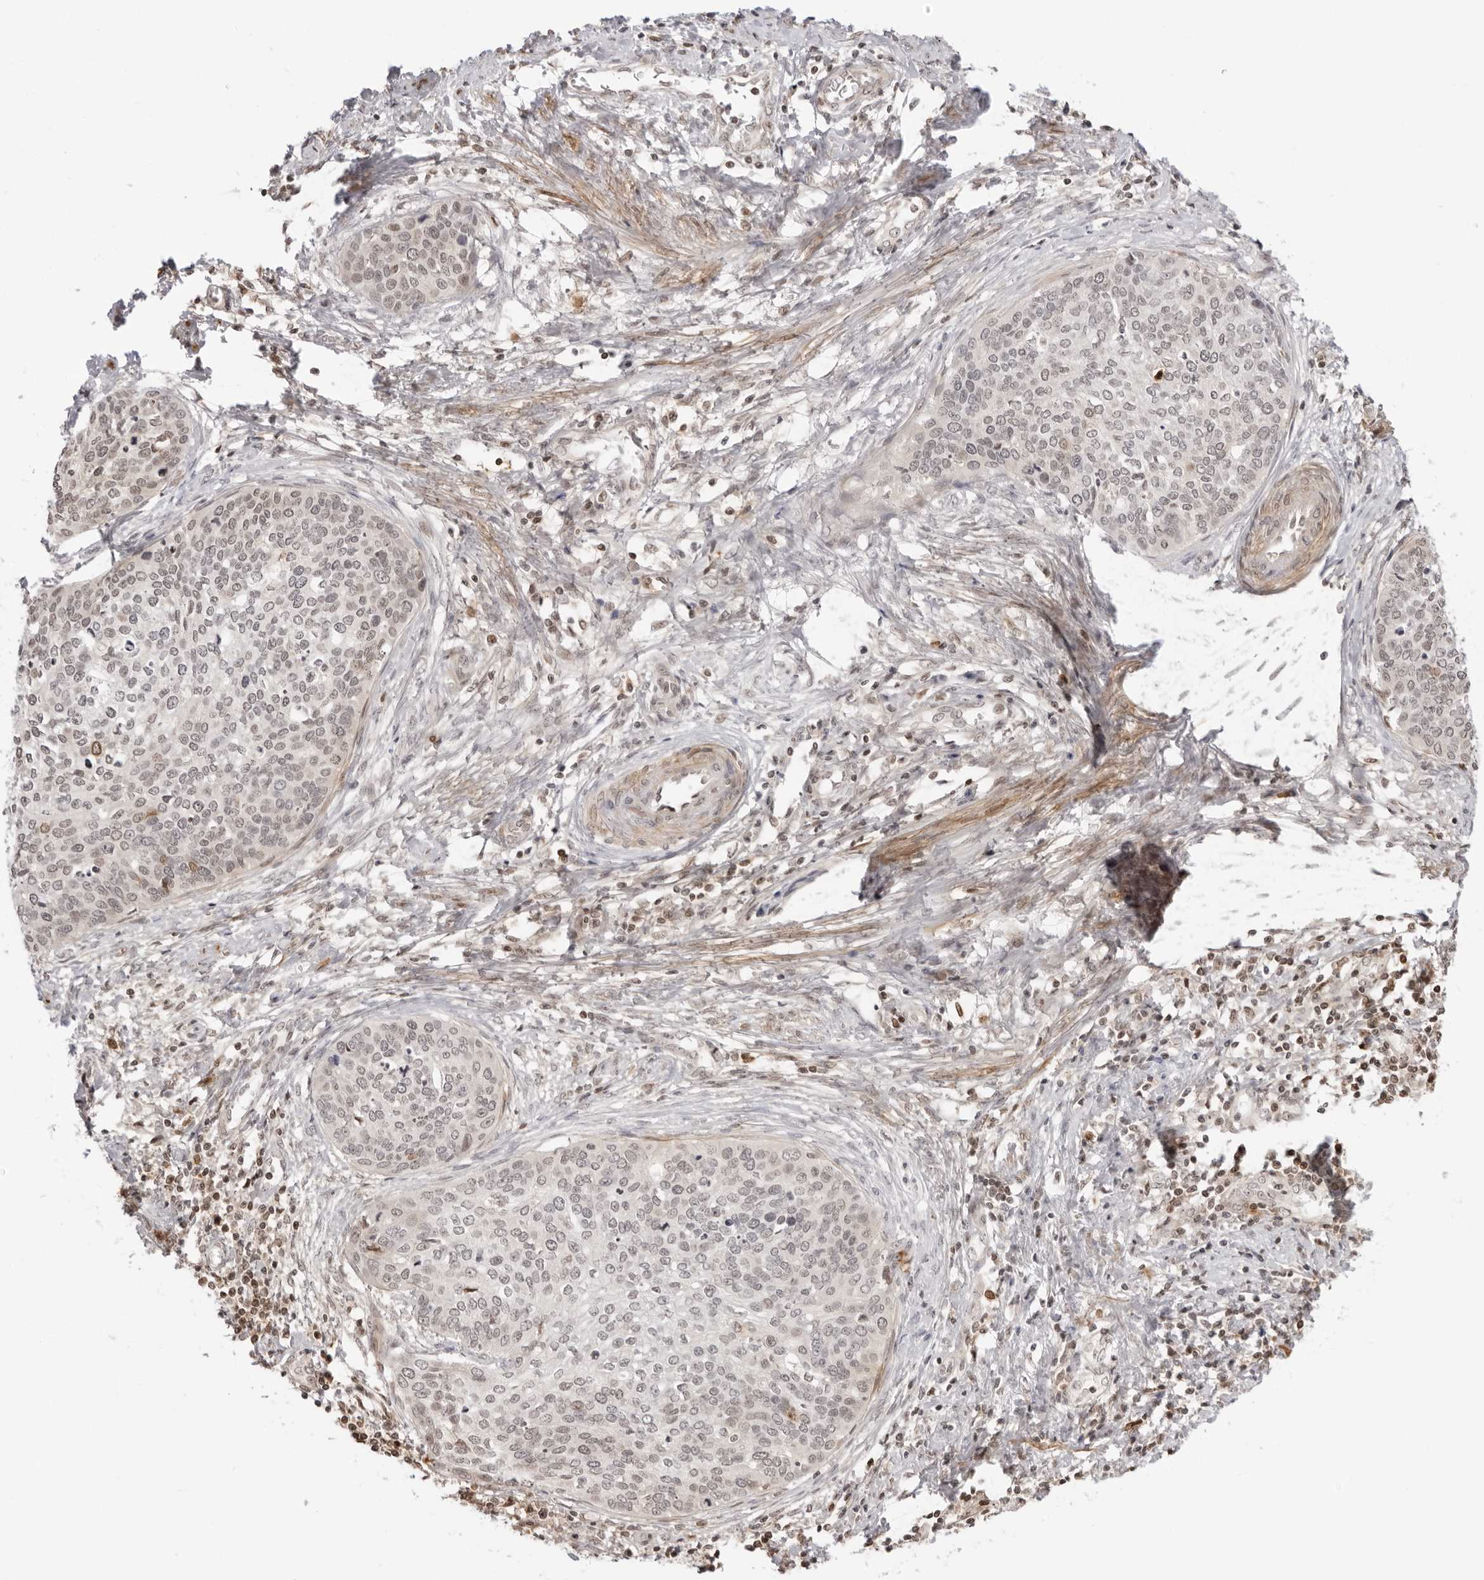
{"staining": {"intensity": "weak", "quantity": "<25%", "location": "nuclear"}, "tissue": "cervical cancer", "cell_type": "Tumor cells", "image_type": "cancer", "snomed": [{"axis": "morphology", "description": "Squamous cell carcinoma, NOS"}, {"axis": "topography", "description": "Cervix"}], "caption": "Protein analysis of squamous cell carcinoma (cervical) shows no significant expression in tumor cells. (Brightfield microscopy of DAB (3,3'-diaminobenzidine) immunohistochemistry (IHC) at high magnification).", "gene": "RNF146", "patient": {"sex": "female", "age": 37}}